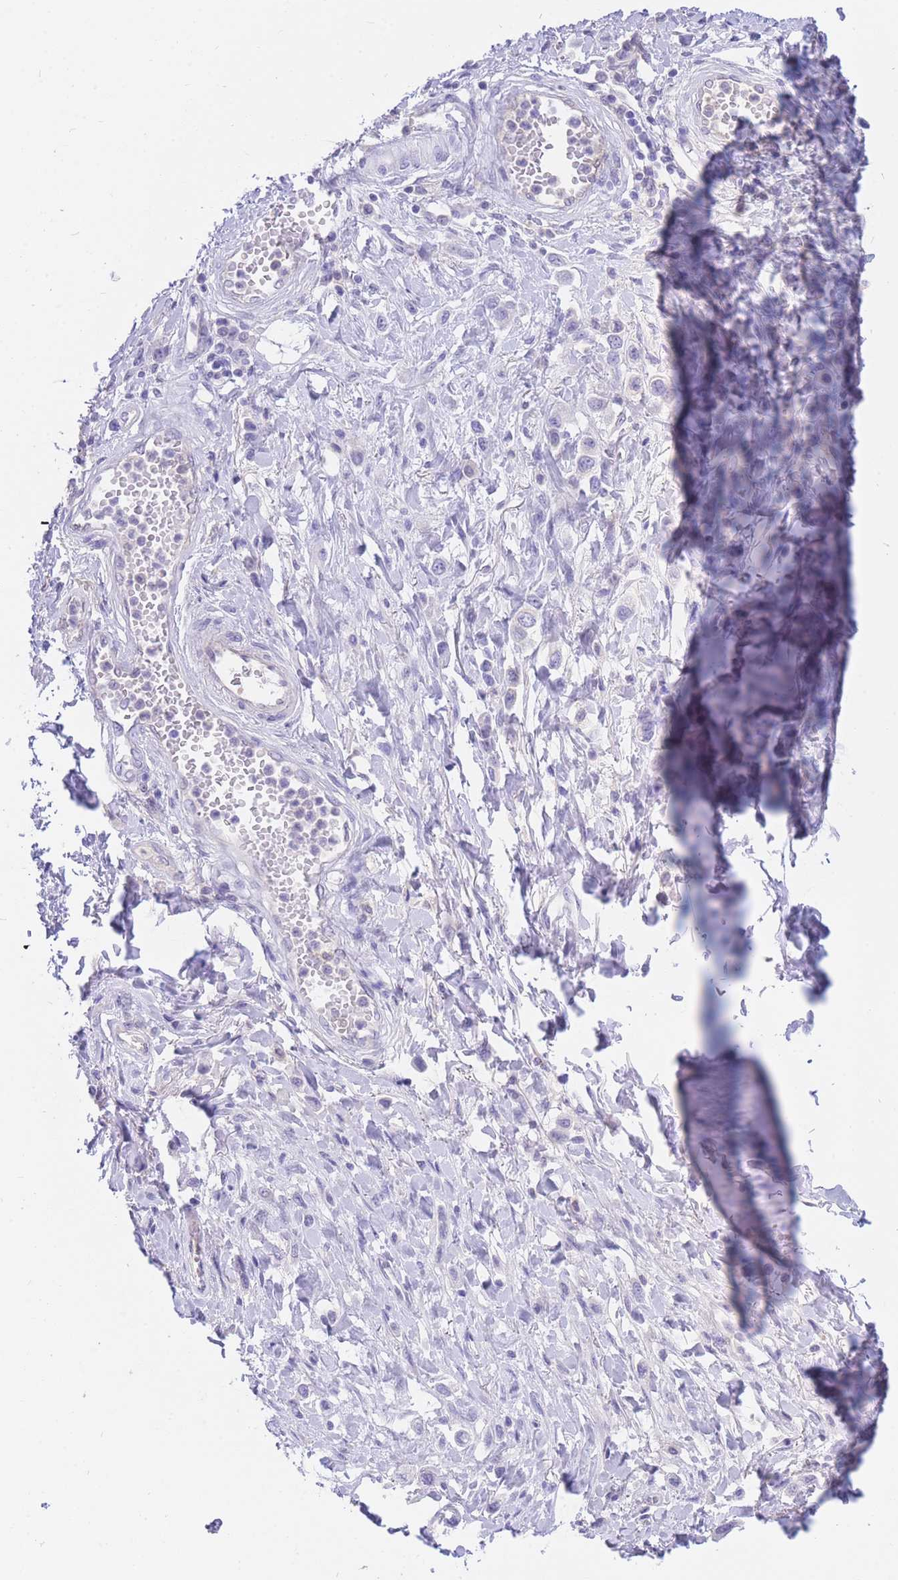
{"staining": {"intensity": "negative", "quantity": "none", "location": "none"}, "tissue": "stomach cancer", "cell_type": "Tumor cells", "image_type": "cancer", "snomed": [{"axis": "morphology", "description": "Adenocarcinoma, NOS"}, {"axis": "topography", "description": "Stomach"}], "caption": "A photomicrograph of human adenocarcinoma (stomach) is negative for staining in tumor cells. The staining was performed using DAB to visualize the protein expression in brown, while the nuclei were stained in blue with hematoxylin (Magnification: 20x).", "gene": "SULT1A1", "patient": {"sex": "female", "age": 65}}